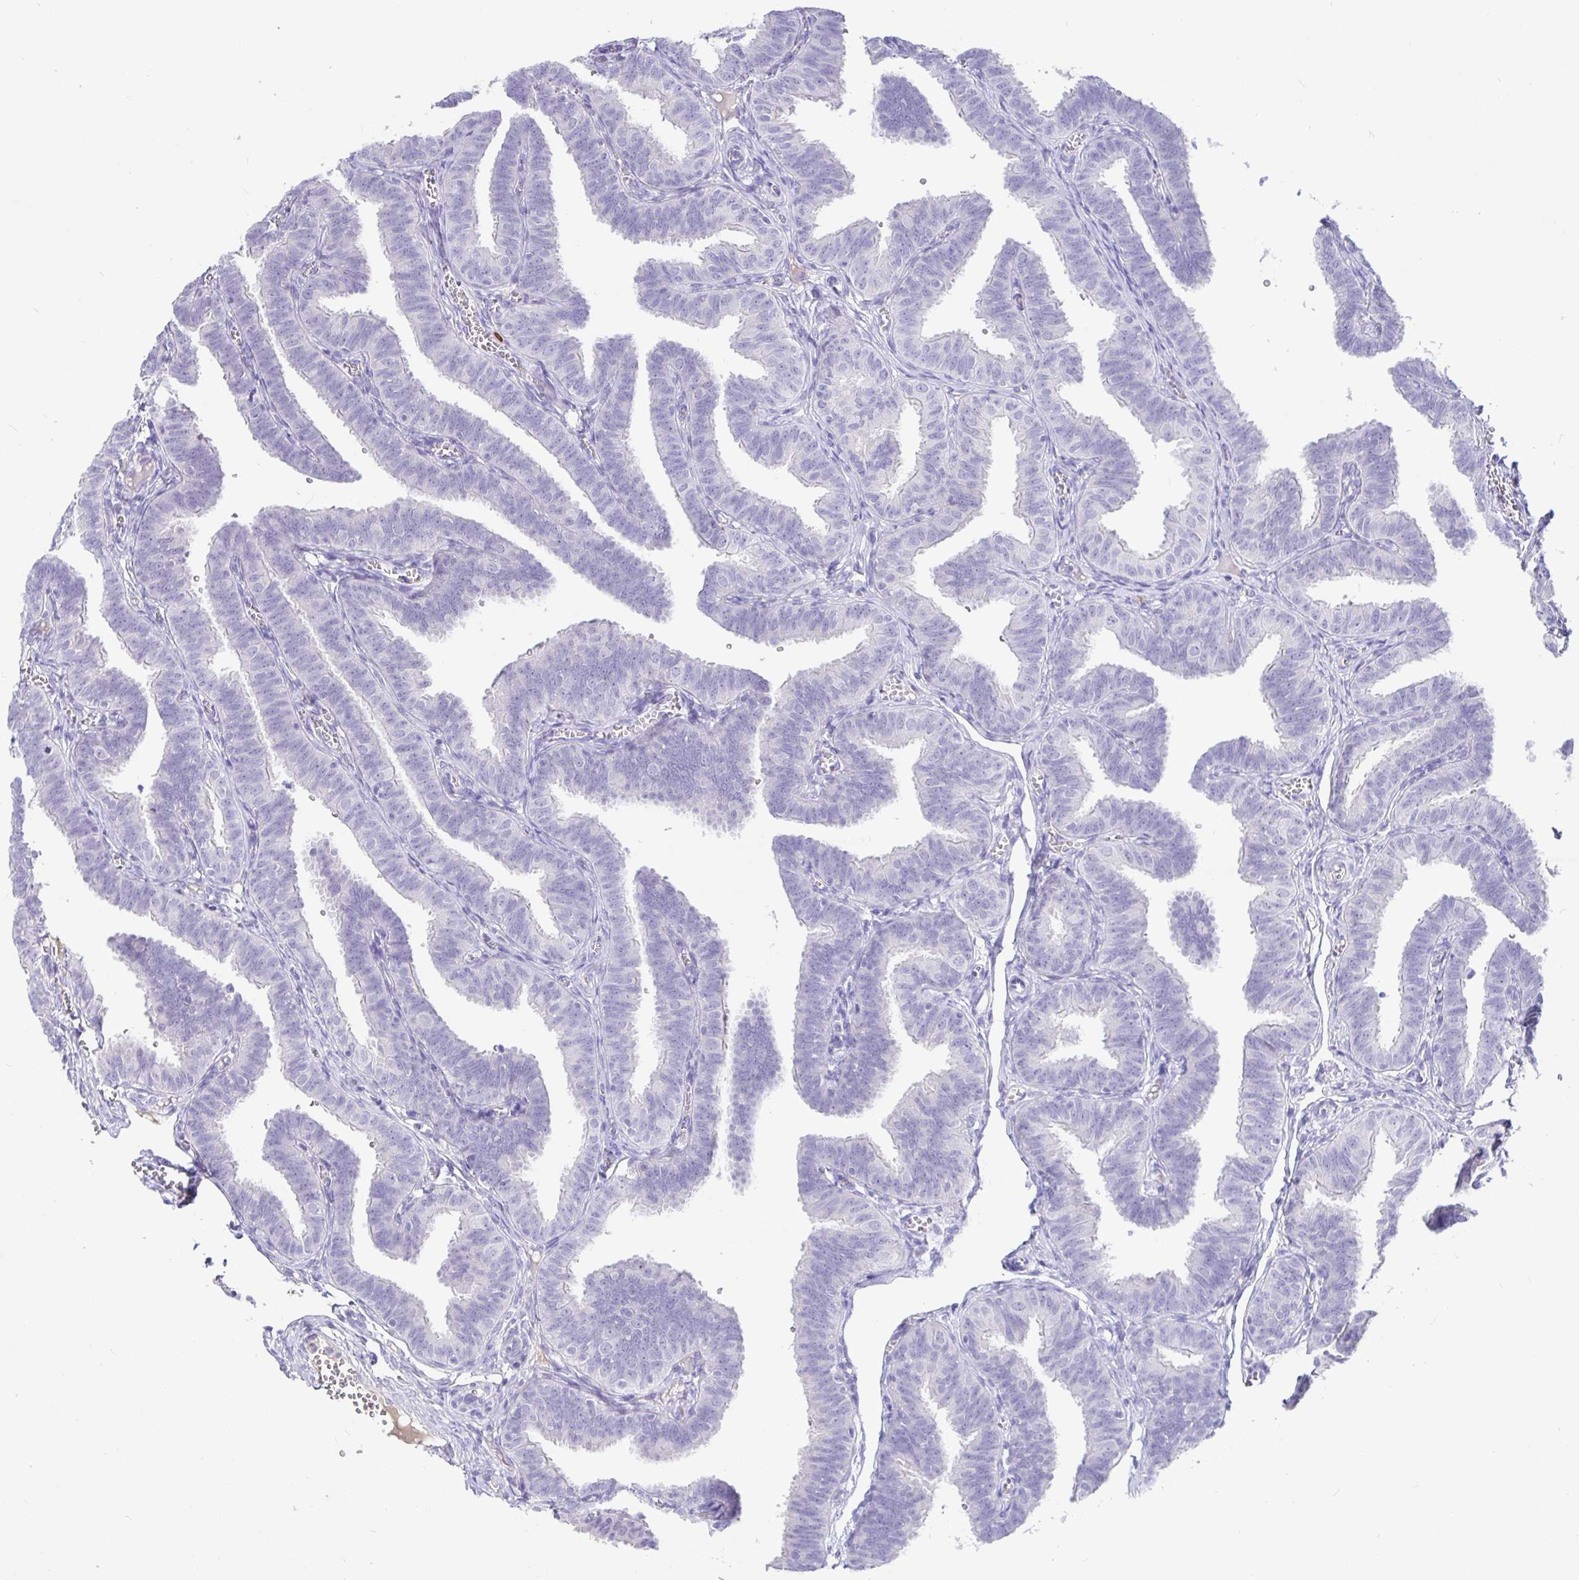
{"staining": {"intensity": "negative", "quantity": "none", "location": "none"}, "tissue": "fallopian tube", "cell_type": "Glandular cells", "image_type": "normal", "snomed": [{"axis": "morphology", "description": "Normal tissue, NOS"}, {"axis": "topography", "description": "Fallopian tube"}], "caption": "This is an IHC micrograph of benign human fallopian tube. There is no positivity in glandular cells.", "gene": "TPTE", "patient": {"sex": "female", "age": 25}}